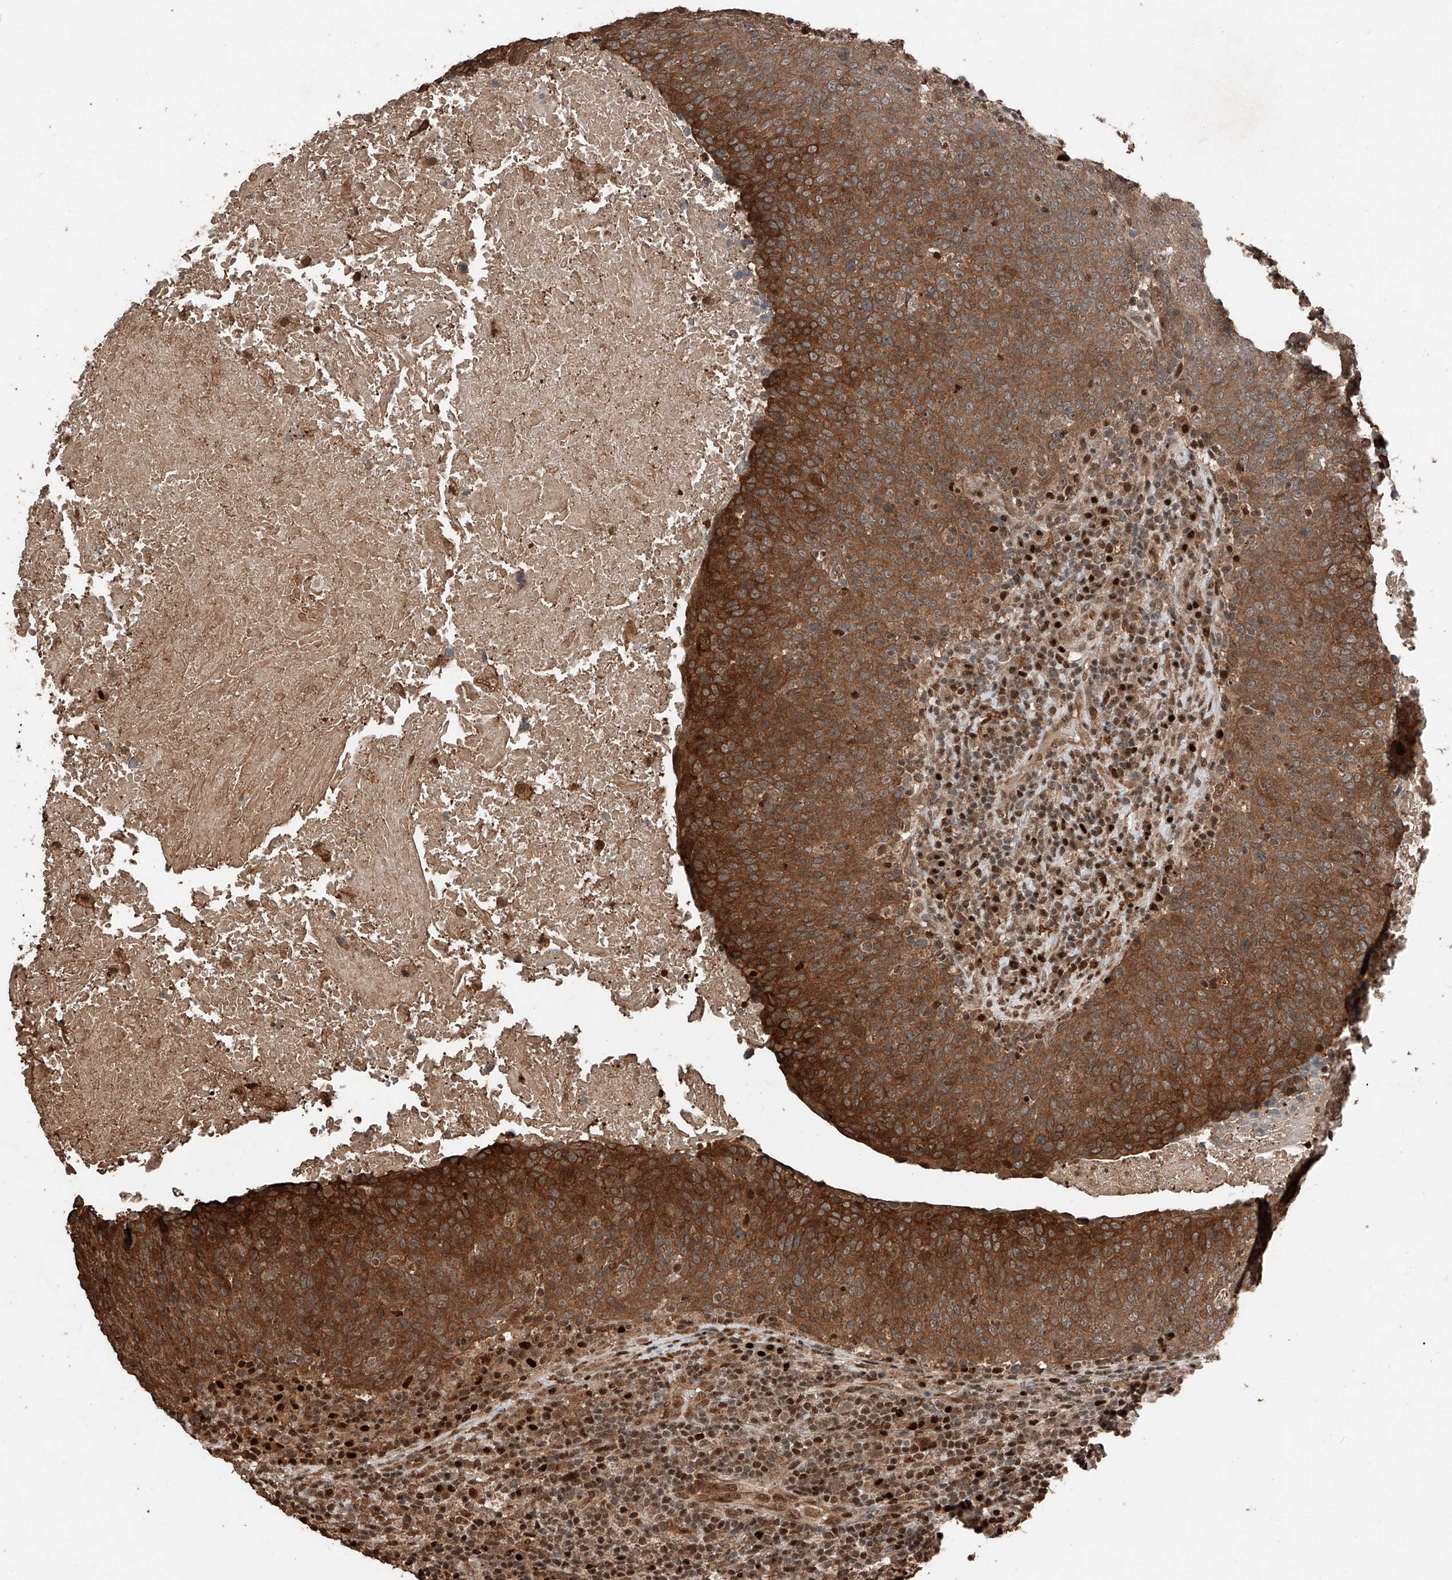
{"staining": {"intensity": "strong", "quantity": ">75%", "location": "cytoplasmic/membranous"}, "tissue": "head and neck cancer", "cell_type": "Tumor cells", "image_type": "cancer", "snomed": [{"axis": "morphology", "description": "Squamous cell carcinoma, NOS"}, {"axis": "morphology", "description": "Squamous cell carcinoma, metastatic, NOS"}, {"axis": "topography", "description": "Lymph node"}, {"axis": "topography", "description": "Head-Neck"}], "caption": "Protein expression analysis of head and neck cancer exhibits strong cytoplasmic/membranous staining in about >75% of tumor cells.", "gene": "RMND1", "patient": {"sex": "male", "age": 62}}